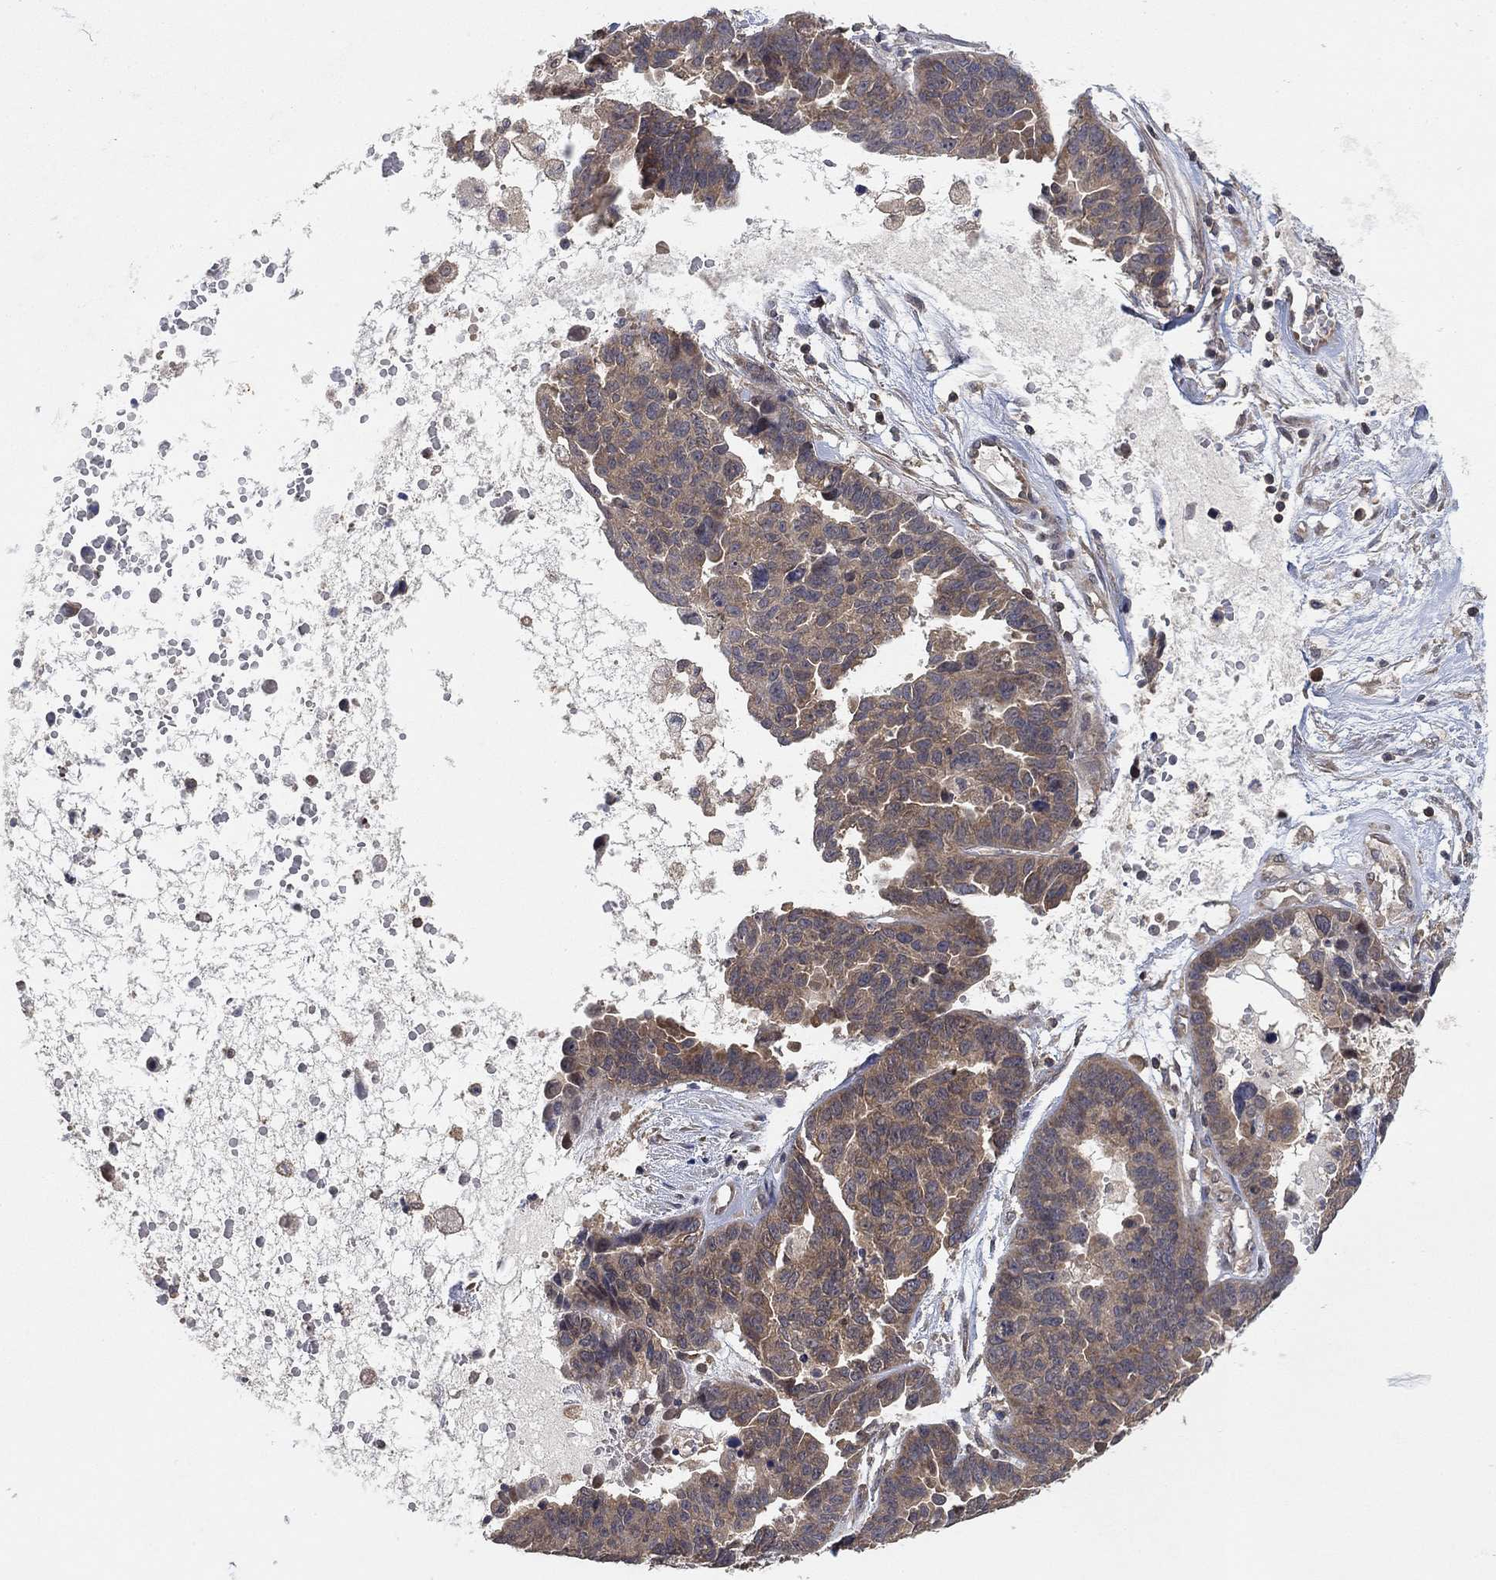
{"staining": {"intensity": "weak", "quantity": "25%-75%", "location": "cytoplasmic/membranous"}, "tissue": "ovarian cancer", "cell_type": "Tumor cells", "image_type": "cancer", "snomed": [{"axis": "morphology", "description": "Cystadenocarcinoma, serous, NOS"}, {"axis": "topography", "description": "Ovary"}], "caption": "A low amount of weak cytoplasmic/membranous positivity is identified in about 25%-75% of tumor cells in ovarian cancer tissue. Nuclei are stained in blue.", "gene": "CCDC43", "patient": {"sex": "female", "age": 87}}